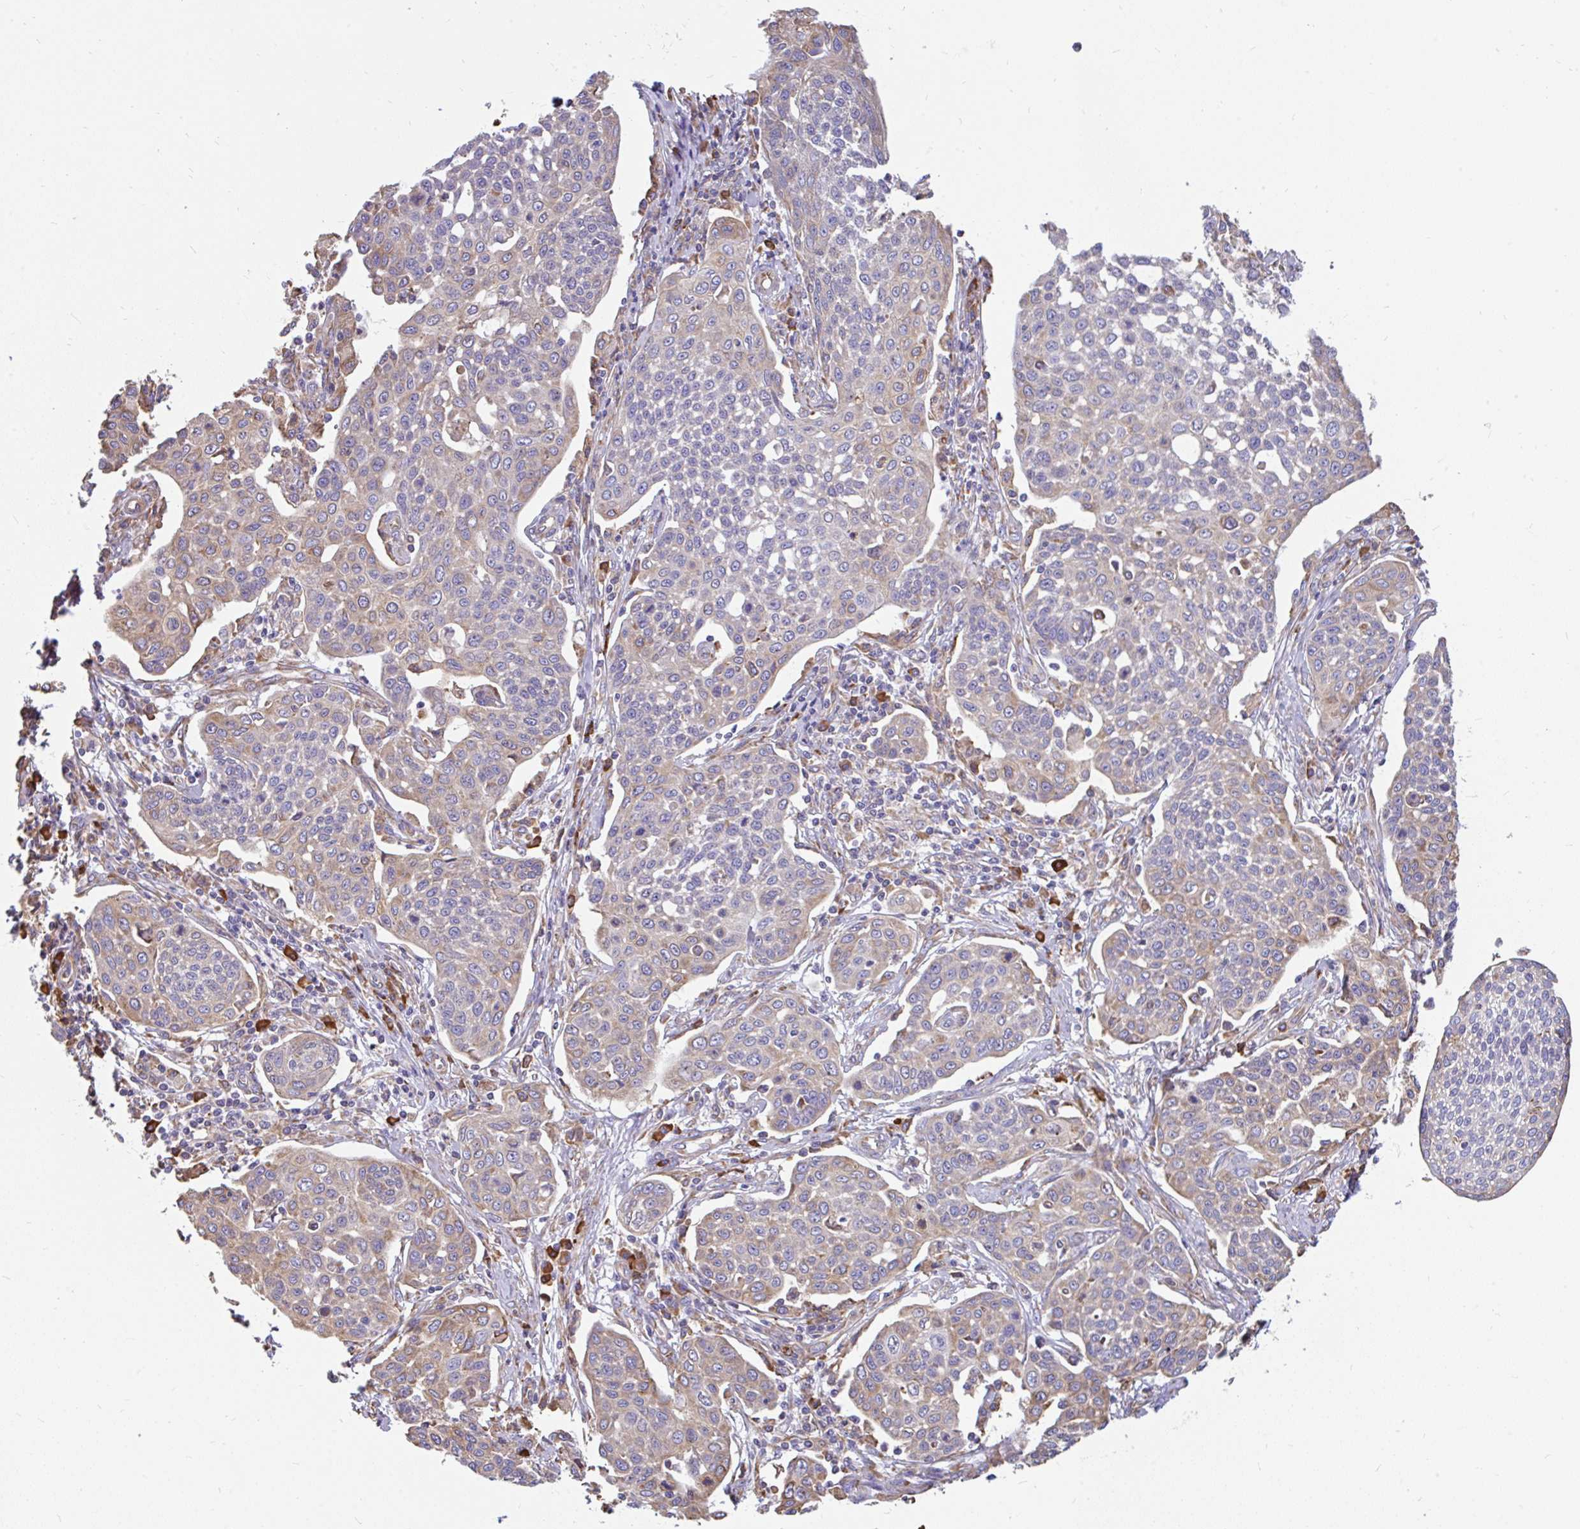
{"staining": {"intensity": "weak", "quantity": "25%-75%", "location": "cytoplasmic/membranous"}, "tissue": "cervical cancer", "cell_type": "Tumor cells", "image_type": "cancer", "snomed": [{"axis": "morphology", "description": "Squamous cell carcinoma, NOS"}, {"axis": "topography", "description": "Cervix"}], "caption": "Immunohistochemical staining of human squamous cell carcinoma (cervical) exhibits low levels of weak cytoplasmic/membranous protein positivity in about 25%-75% of tumor cells.", "gene": "EML5", "patient": {"sex": "female", "age": 34}}